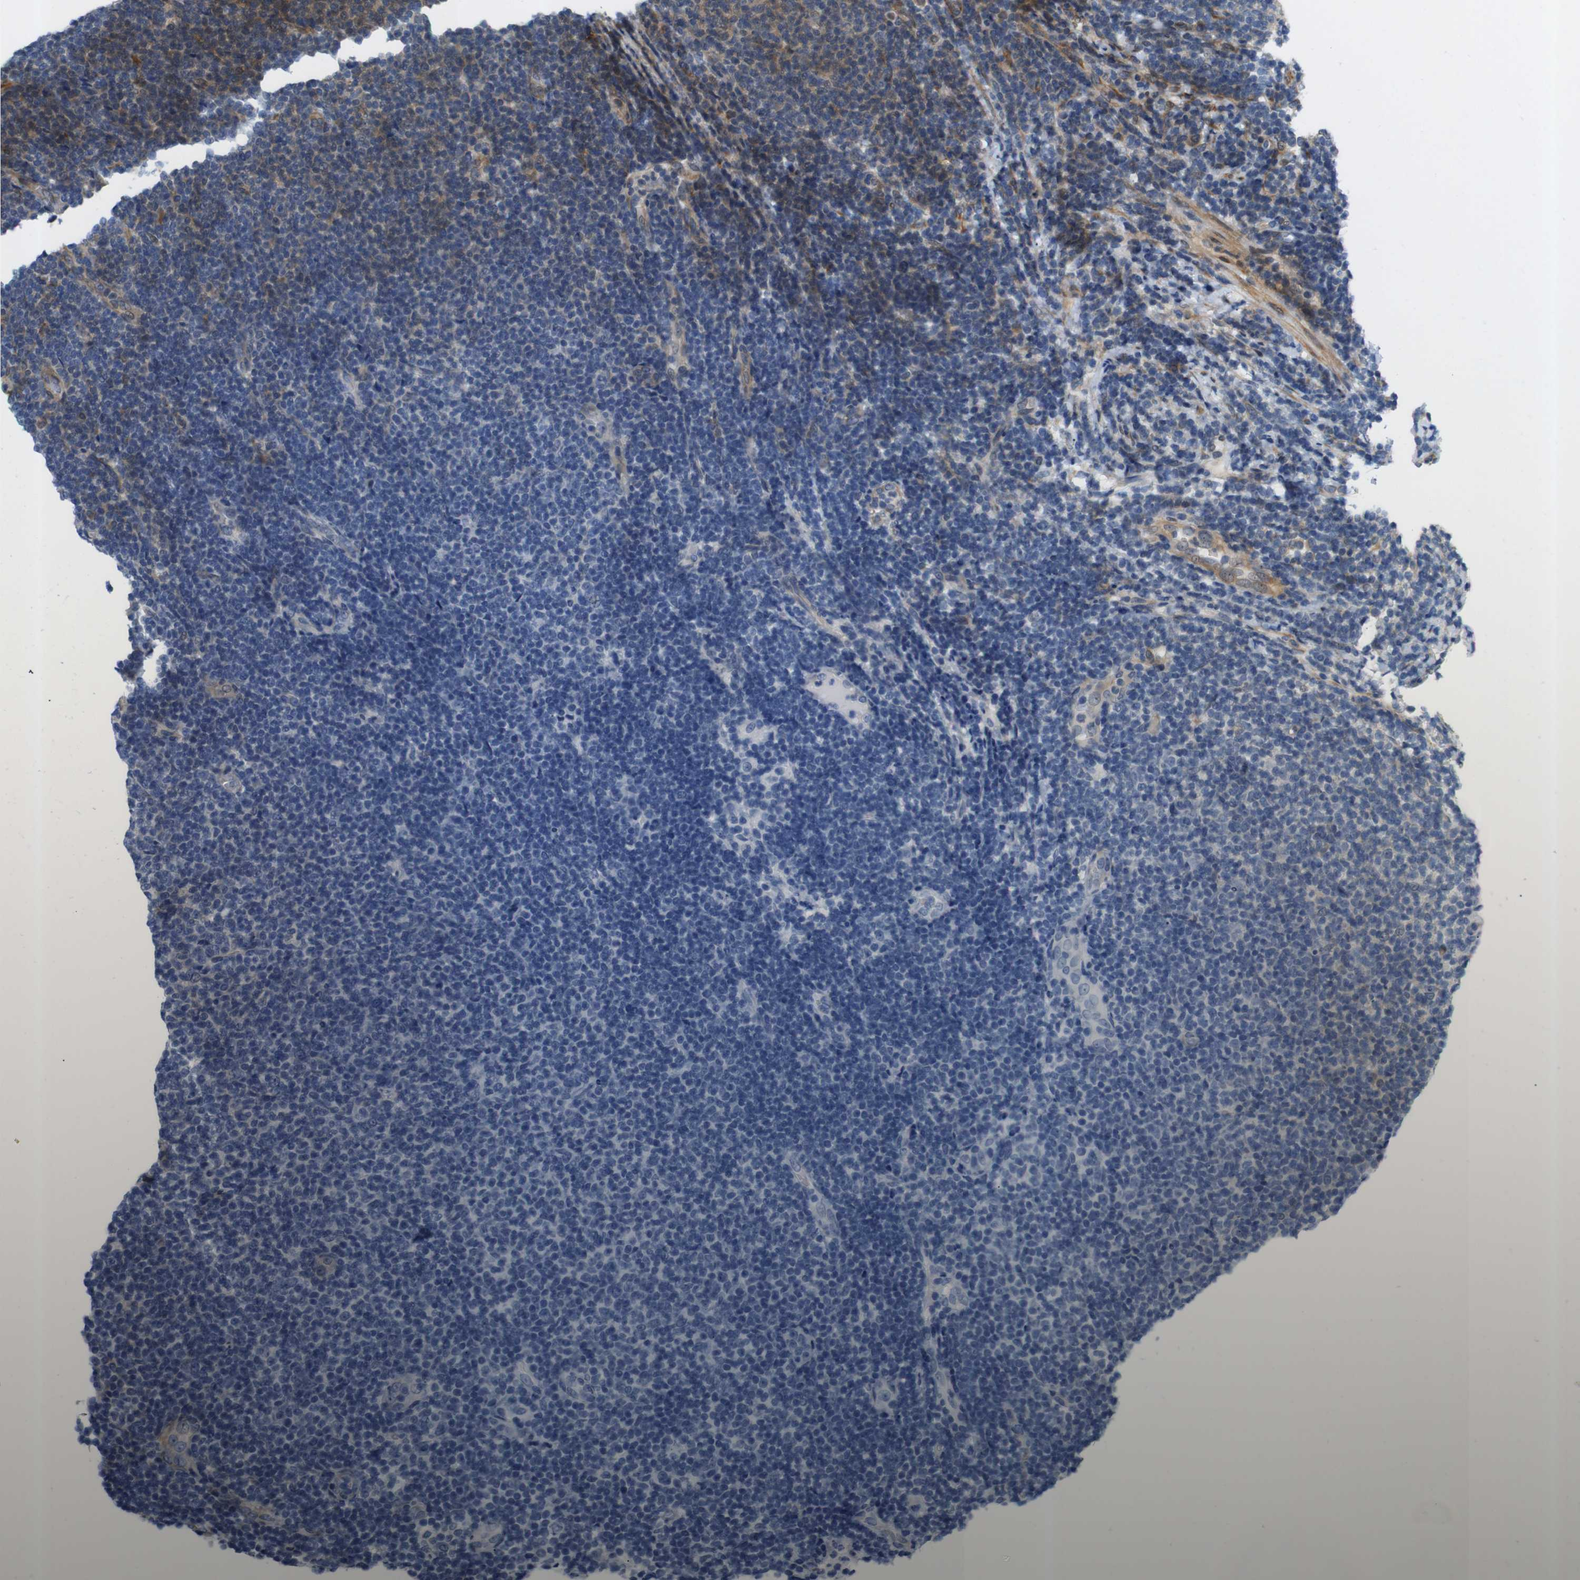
{"staining": {"intensity": "negative", "quantity": "none", "location": "none"}, "tissue": "lymphoma", "cell_type": "Tumor cells", "image_type": "cancer", "snomed": [{"axis": "morphology", "description": "Malignant lymphoma, non-Hodgkin's type, Low grade"}, {"axis": "topography", "description": "Lymph node"}], "caption": "DAB immunohistochemical staining of human low-grade malignant lymphoma, non-Hodgkin's type exhibits no significant staining in tumor cells.", "gene": "P3H2", "patient": {"sex": "male", "age": 66}}